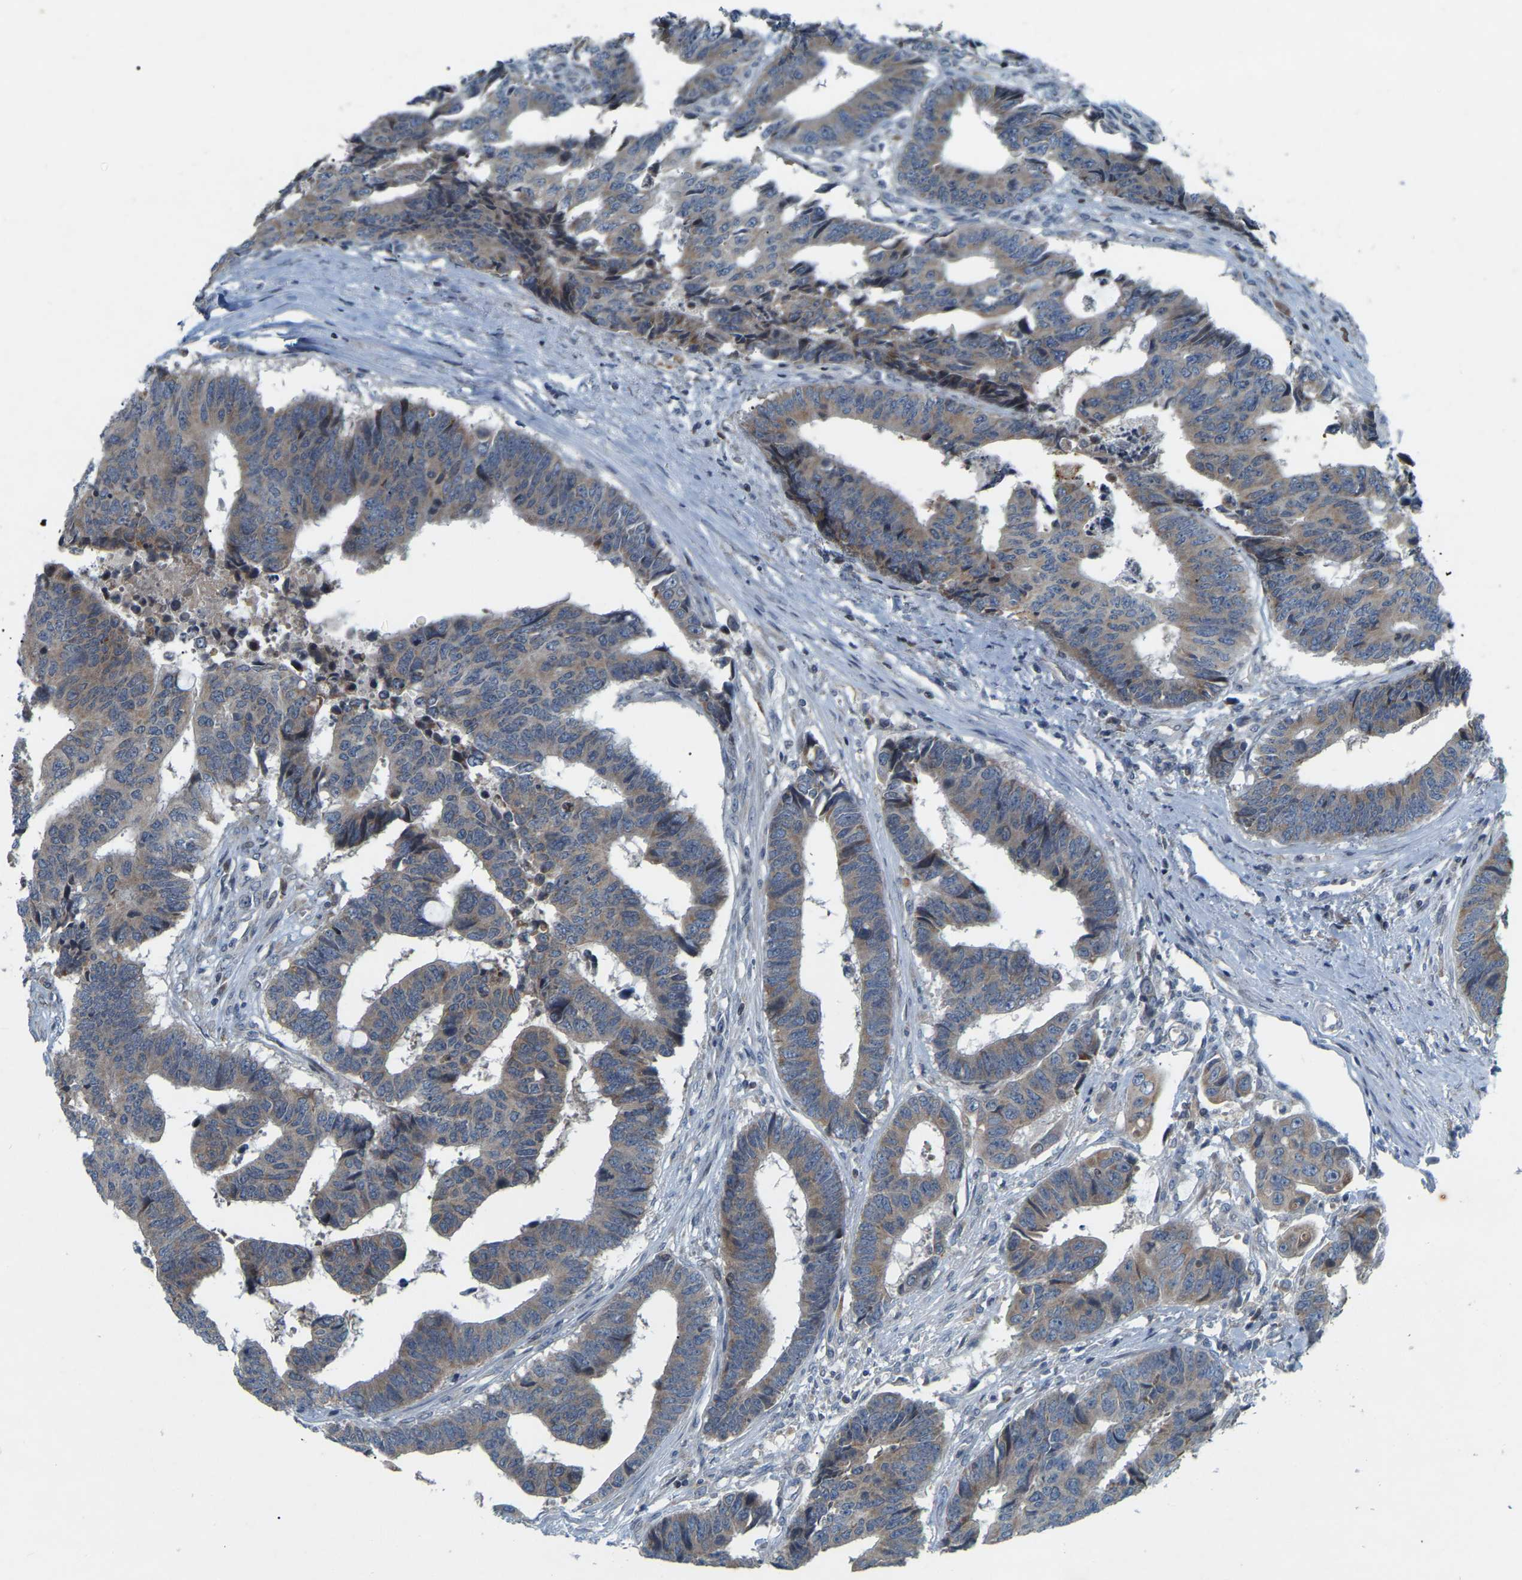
{"staining": {"intensity": "weak", "quantity": ">75%", "location": "cytoplasmic/membranous"}, "tissue": "colorectal cancer", "cell_type": "Tumor cells", "image_type": "cancer", "snomed": [{"axis": "morphology", "description": "Adenocarcinoma, NOS"}, {"axis": "topography", "description": "Rectum"}], "caption": "Colorectal cancer (adenocarcinoma) stained with a brown dye displays weak cytoplasmic/membranous positive staining in about >75% of tumor cells.", "gene": "PARL", "patient": {"sex": "male", "age": 84}}